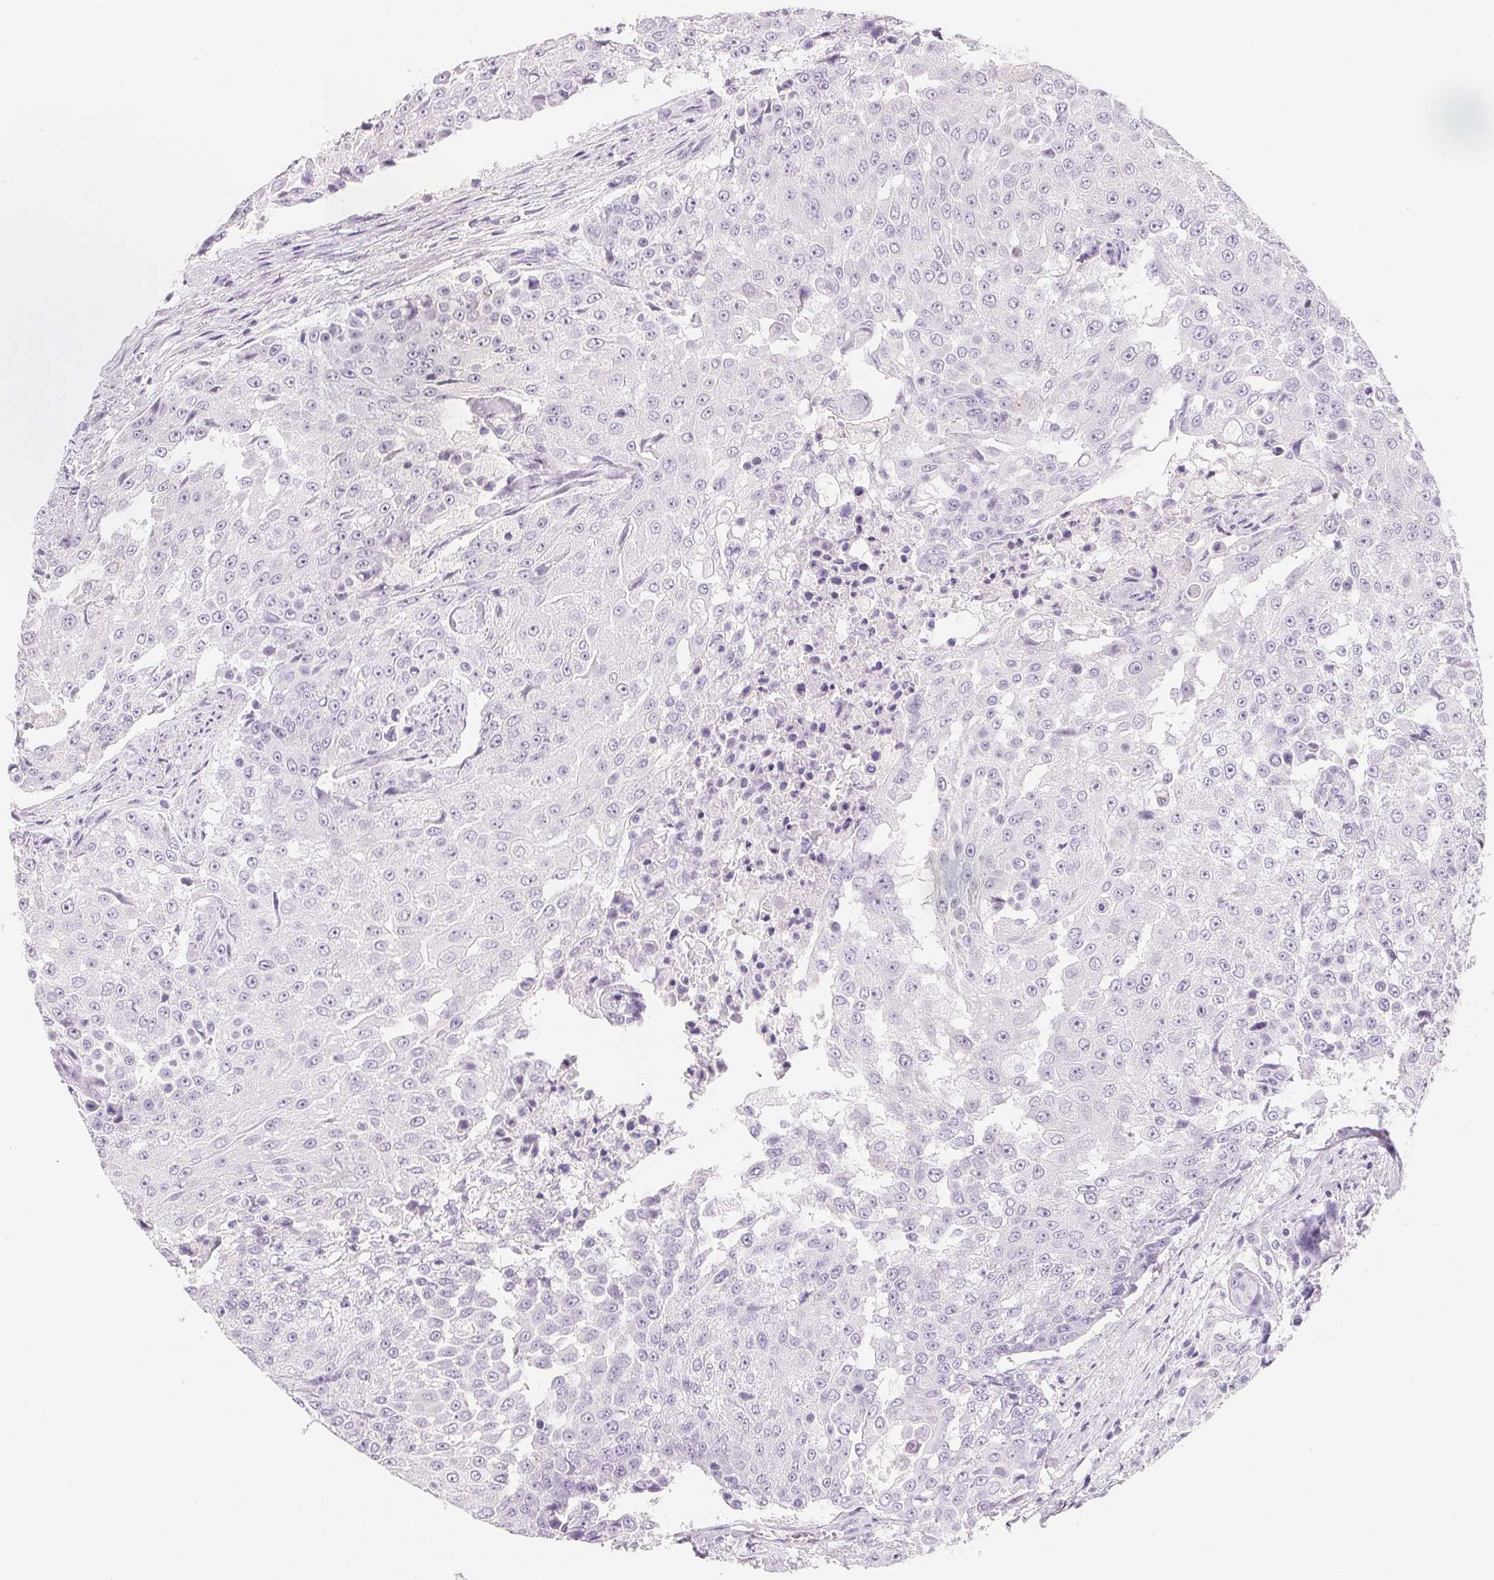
{"staining": {"intensity": "negative", "quantity": "none", "location": "none"}, "tissue": "urothelial cancer", "cell_type": "Tumor cells", "image_type": "cancer", "snomed": [{"axis": "morphology", "description": "Urothelial carcinoma, High grade"}, {"axis": "topography", "description": "Urinary bladder"}], "caption": "This is an immunohistochemistry micrograph of urothelial carcinoma (high-grade). There is no staining in tumor cells.", "gene": "ACP3", "patient": {"sex": "female", "age": 63}}